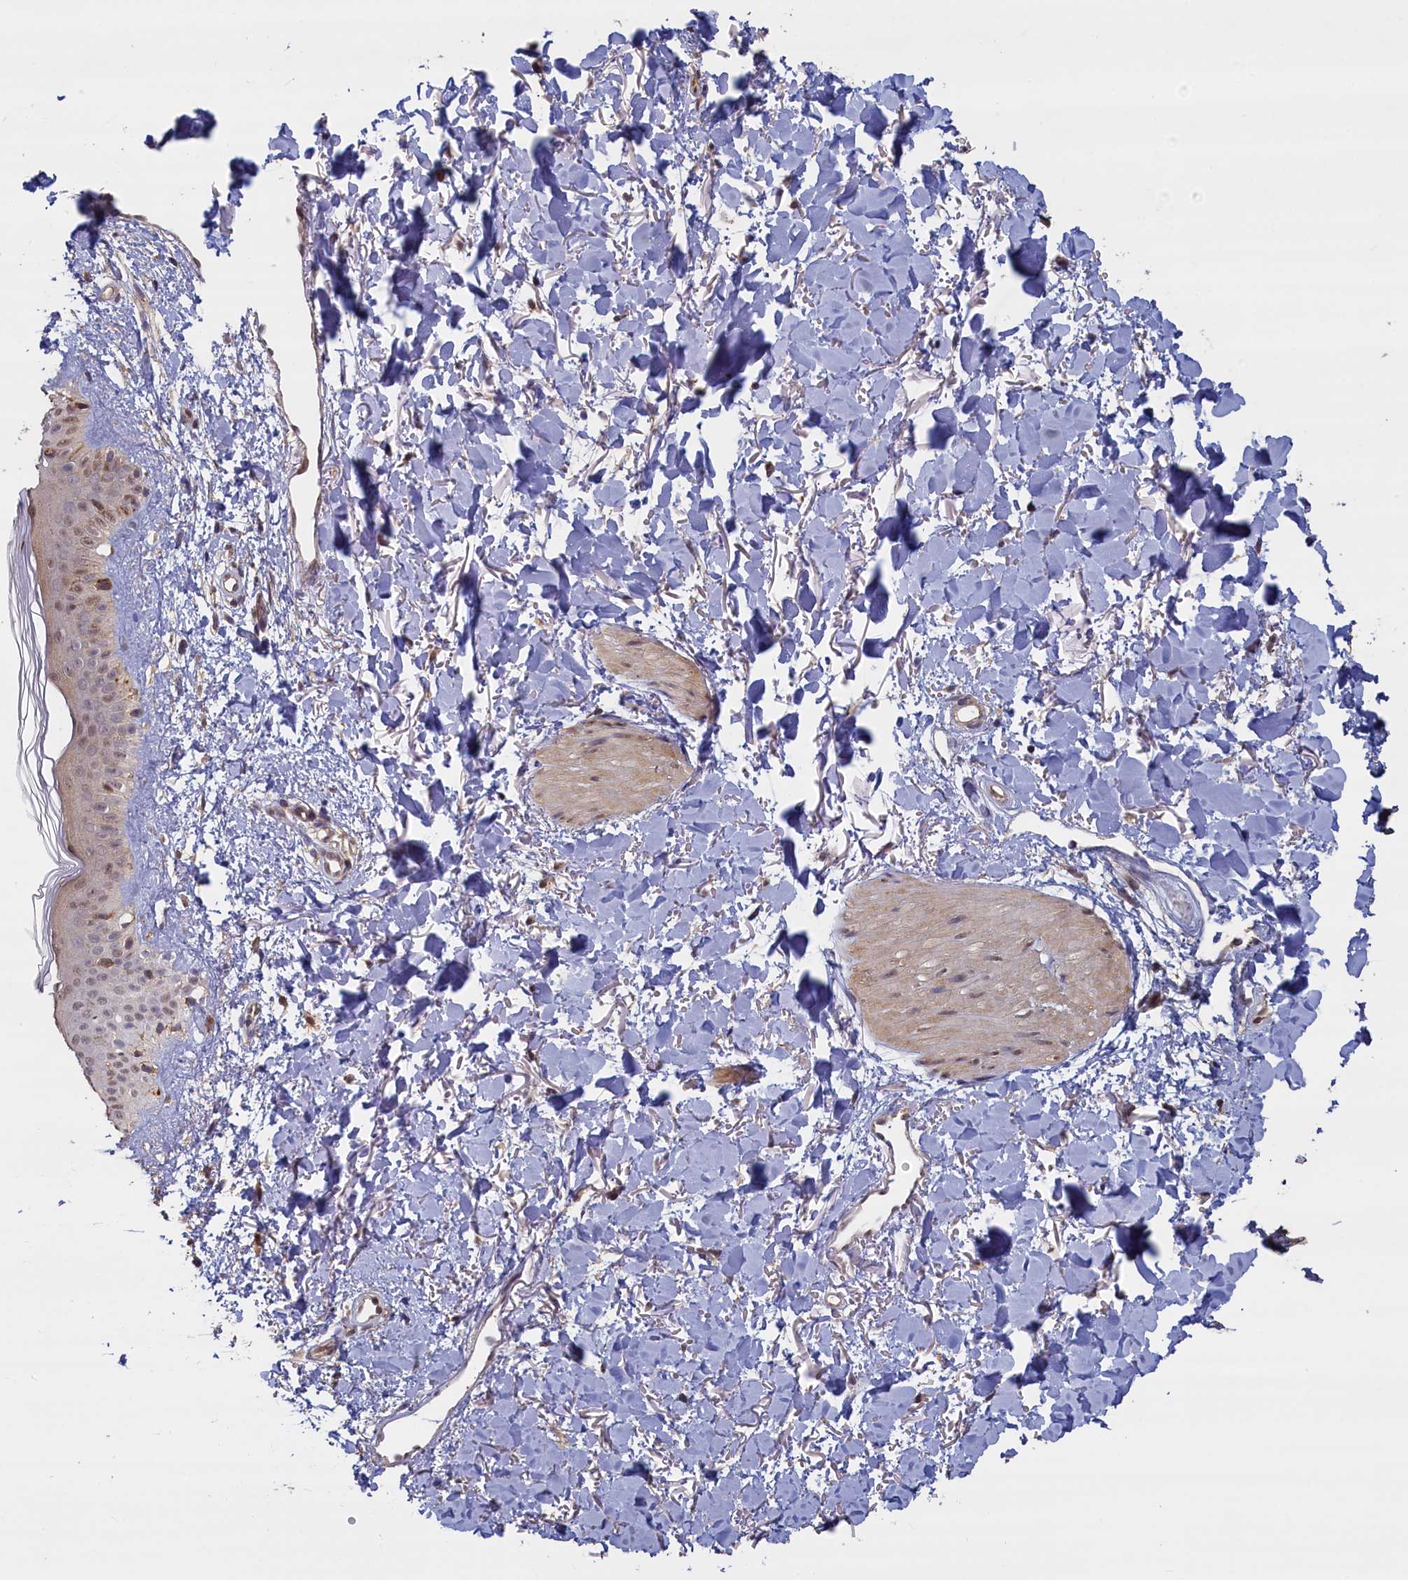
{"staining": {"intensity": "strong", "quantity": ">75%", "location": "cytoplasmic/membranous"}, "tissue": "skin", "cell_type": "Fibroblasts", "image_type": "normal", "snomed": [{"axis": "morphology", "description": "Normal tissue, NOS"}, {"axis": "topography", "description": "Skin"}], "caption": "A micrograph of skin stained for a protein shows strong cytoplasmic/membranous brown staining in fibroblasts. Nuclei are stained in blue.", "gene": "UCHL3", "patient": {"sex": "female", "age": 58}}